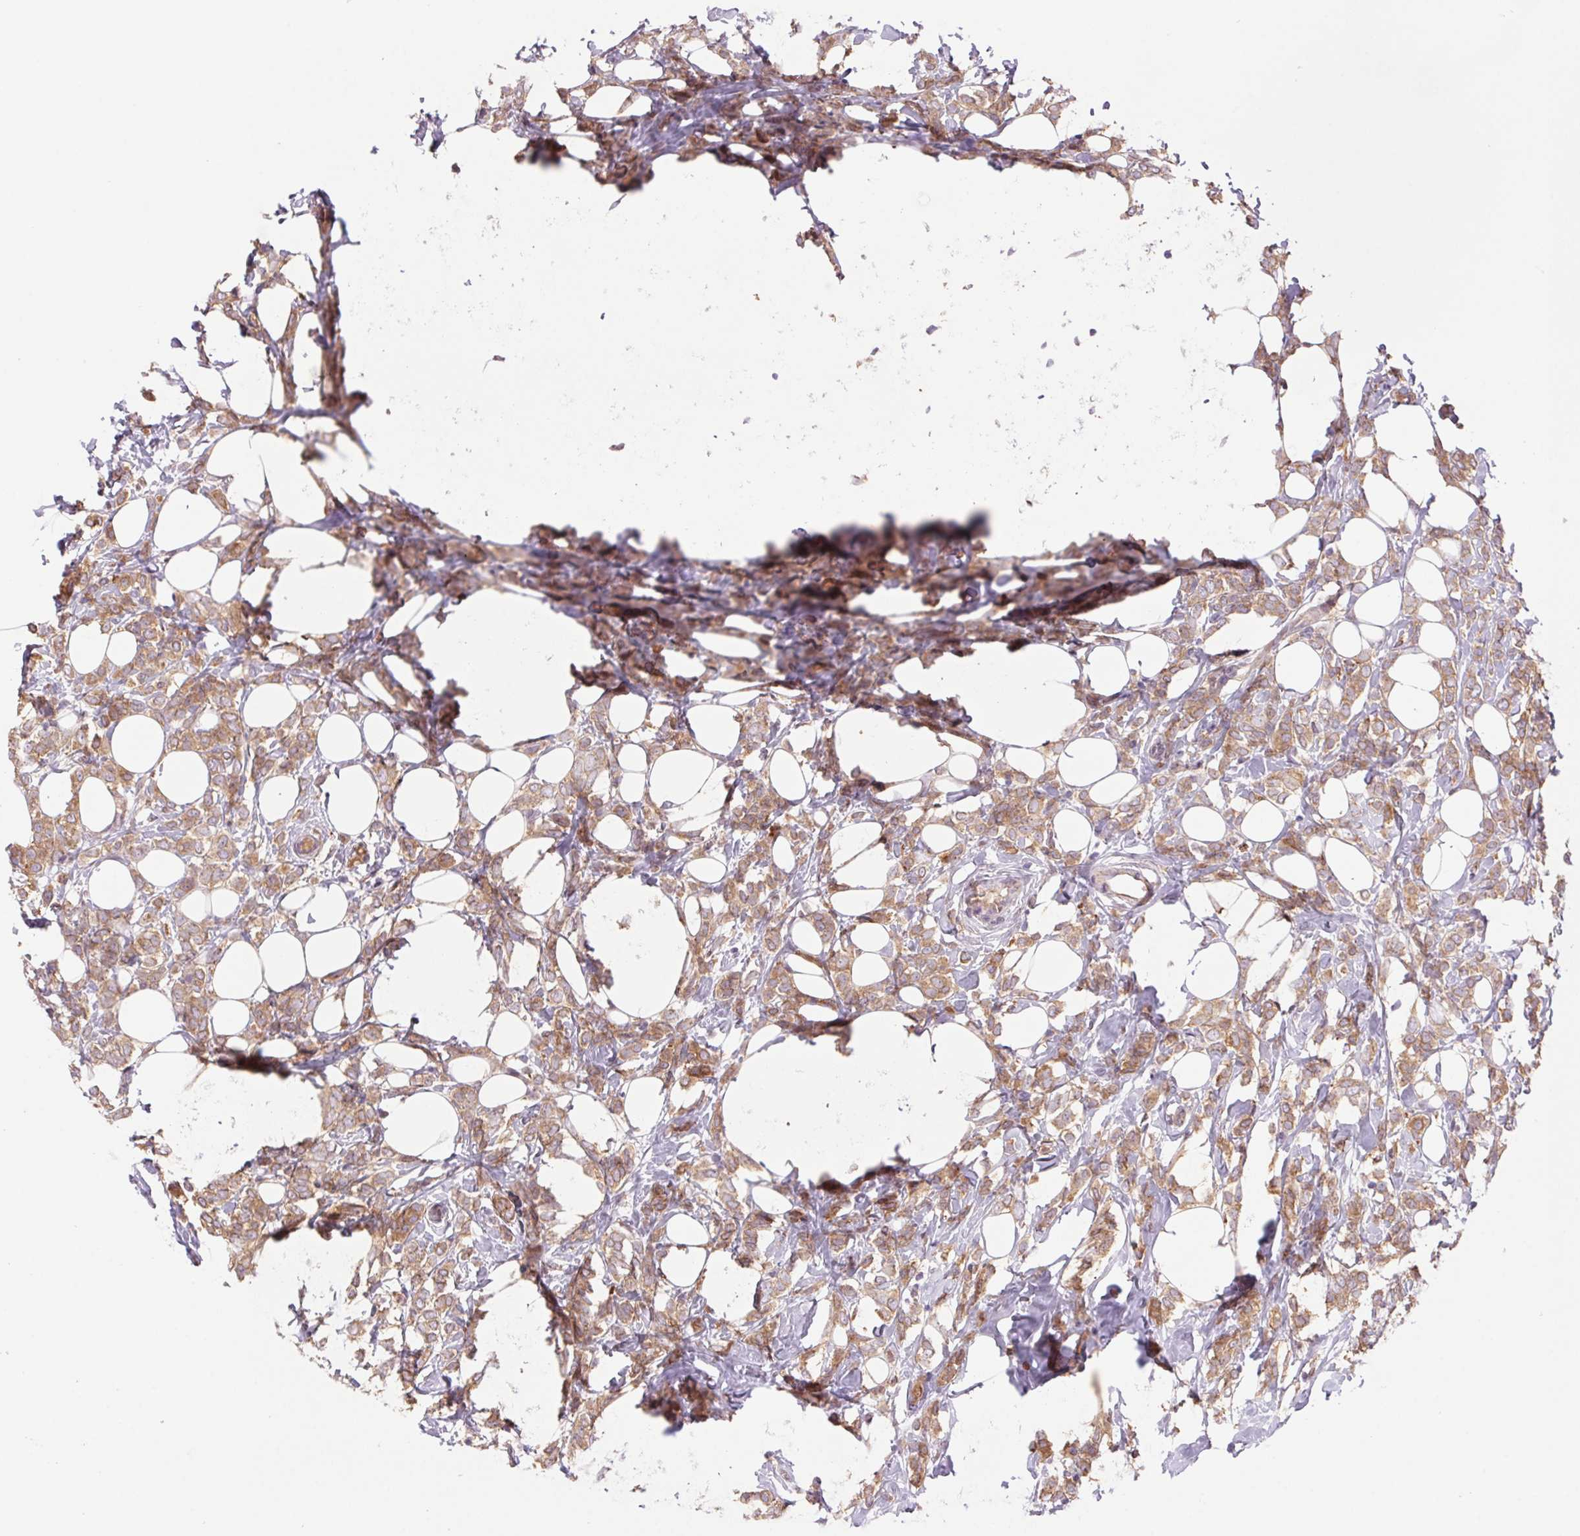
{"staining": {"intensity": "moderate", "quantity": ">75%", "location": "cytoplasmic/membranous"}, "tissue": "breast cancer", "cell_type": "Tumor cells", "image_type": "cancer", "snomed": [{"axis": "morphology", "description": "Lobular carcinoma"}, {"axis": "topography", "description": "Breast"}], "caption": "There is medium levels of moderate cytoplasmic/membranous expression in tumor cells of breast lobular carcinoma, as demonstrated by immunohistochemical staining (brown color).", "gene": "KLHL20", "patient": {"sex": "female", "age": 49}}